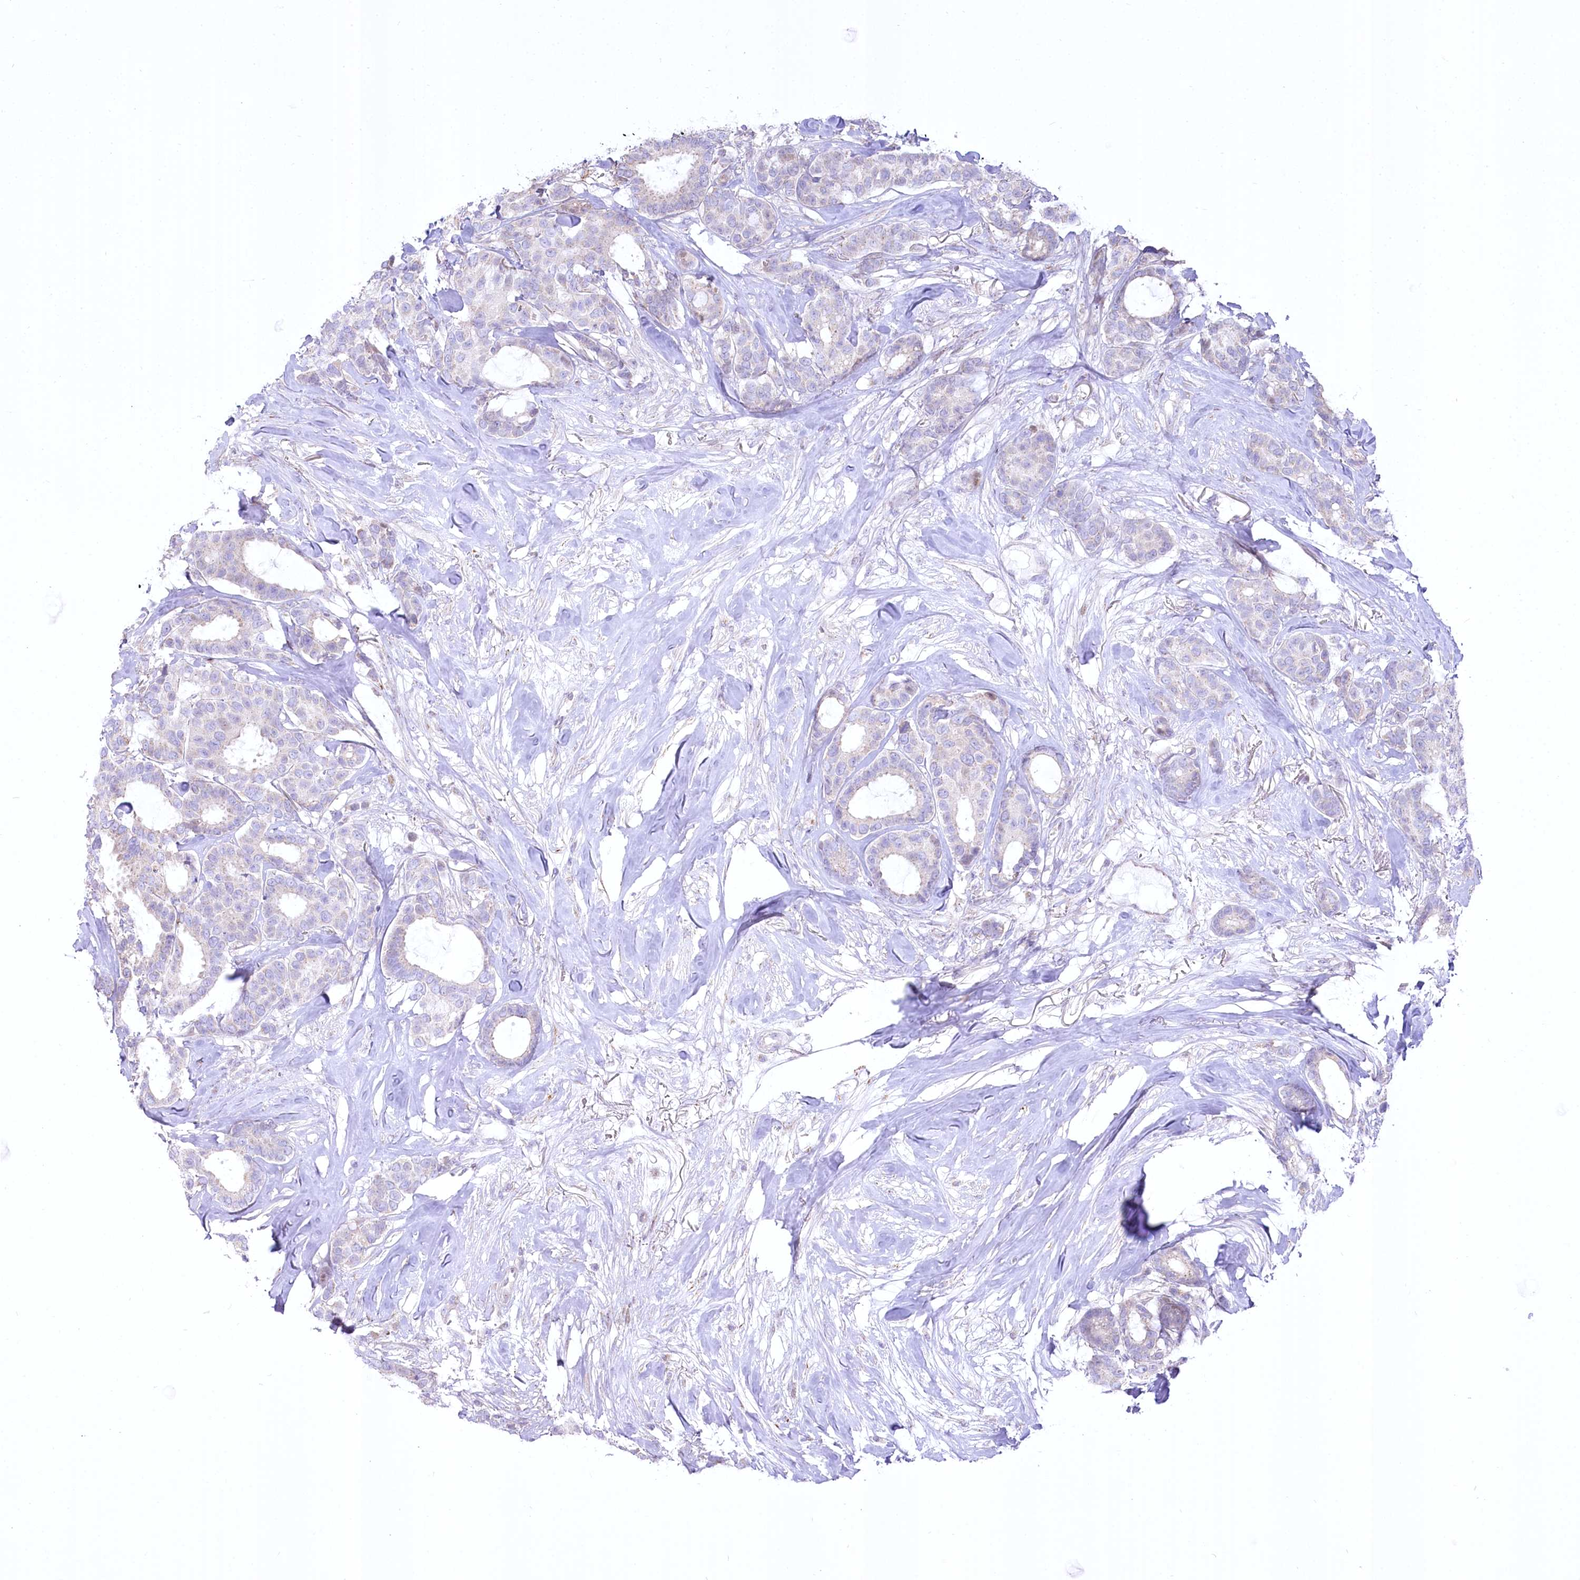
{"staining": {"intensity": "weak", "quantity": "<25%", "location": "cytoplasmic/membranous"}, "tissue": "breast cancer", "cell_type": "Tumor cells", "image_type": "cancer", "snomed": [{"axis": "morphology", "description": "Duct carcinoma"}, {"axis": "topography", "description": "Breast"}], "caption": "DAB immunohistochemical staining of human breast cancer exhibits no significant expression in tumor cells.", "gene": "CEP164", "patient": {"sex": "female", "age": 87}}